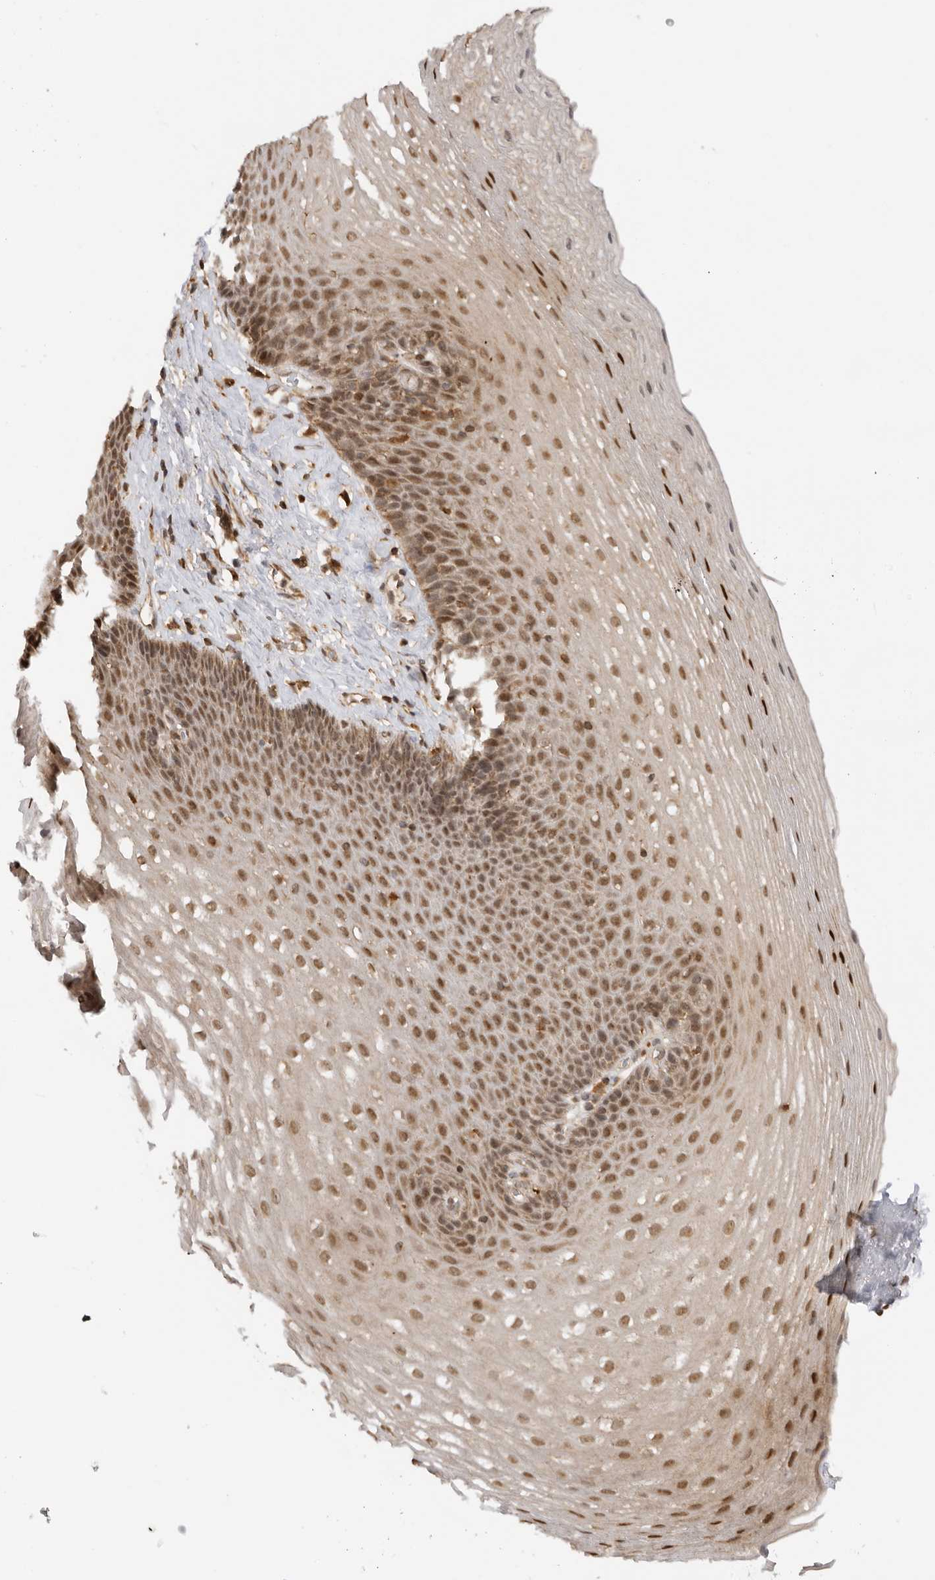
{"staining": {"intensity": "moderate", "quantity": ">75%", "location": "nuclear"}, "tissue": "esophagus", "cell_type": "Squamous epithelial cells", "image_type": "normal", "snomed": [{"axis": "morphology", "description": "Normal tissue, NOS"}, {"axis": "topography", "description": "Esophagus"}], "caption": "IHC staining of benign esophagus, which exhibits medium levels of moderate nuclear expression in approximately >75% of squamous epithelial cells indicating moderate nuclear protein expression. The staining was performed using DAB (3,3'-diaminobenzidine) (brown) for protein detection and nuclei were counterstained in hematoxylin (blue).", "gene": "ADPRS", "patient": {"sex": "female", "age": 66}}